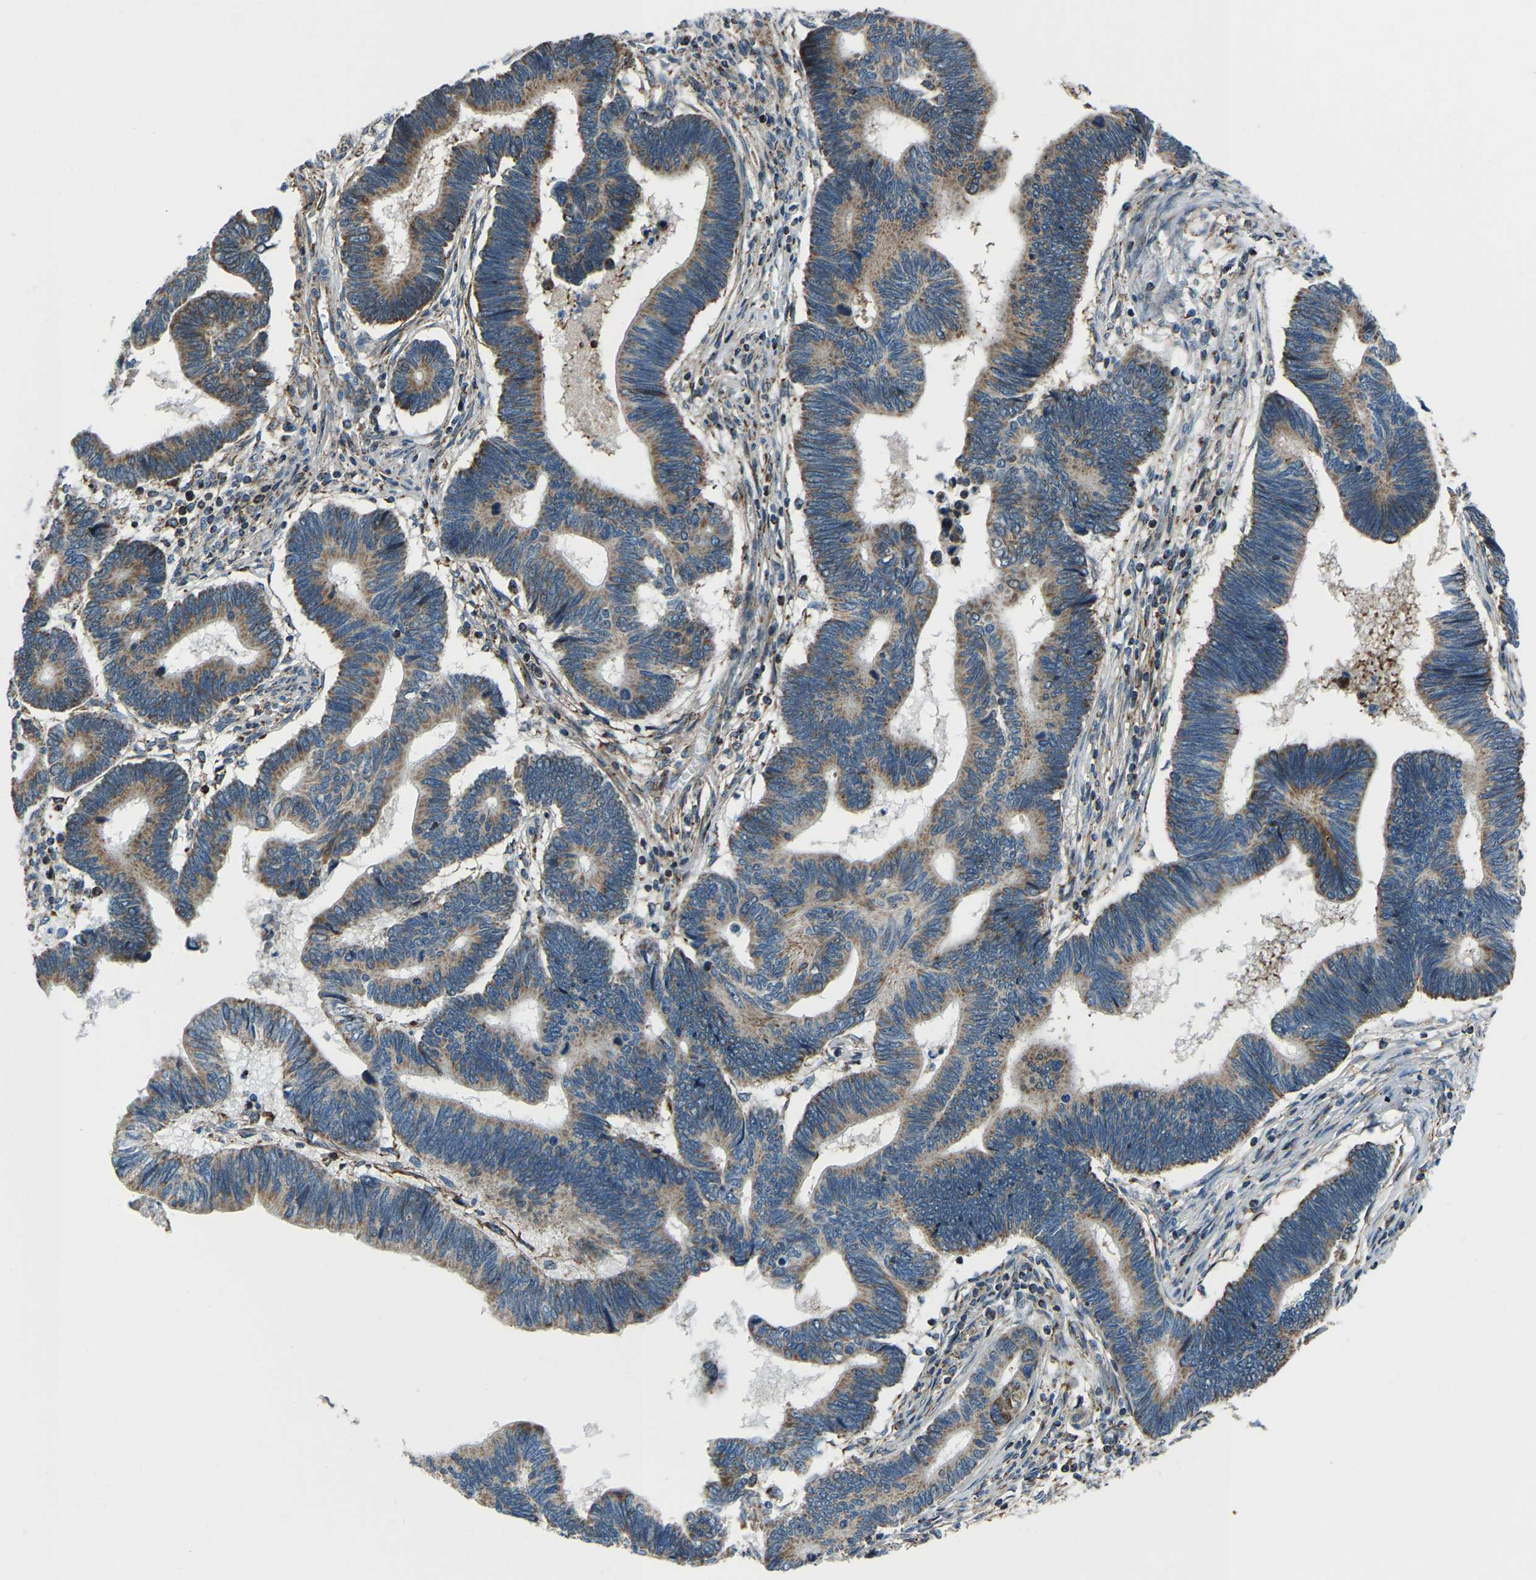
{"staining": {"intensity": "moderate", "quantity": ">75%", "location": "cytoplasmic/membranous"}, "tissue": "pancreatic cancer", "cell_type": "Tumor cells", "image_type": "cancer", "snomed": [{"axis": "morphology", "description": "Adenocarcinoma, NOS"}, {"axis": "topography", "description": "Pancreas"}], "caption": "Immunohistochemical staining of human pancreatic cancer (adenocarcinoma) exhibits medium levels of moderate cytoplasmic/membranous staining in about >75% of tumor cells. (DAB IHC, brown staining for protein, blue staining for nuclei).", "gene": "RBM33", "patient": {"sex": "female", "age": 70}}